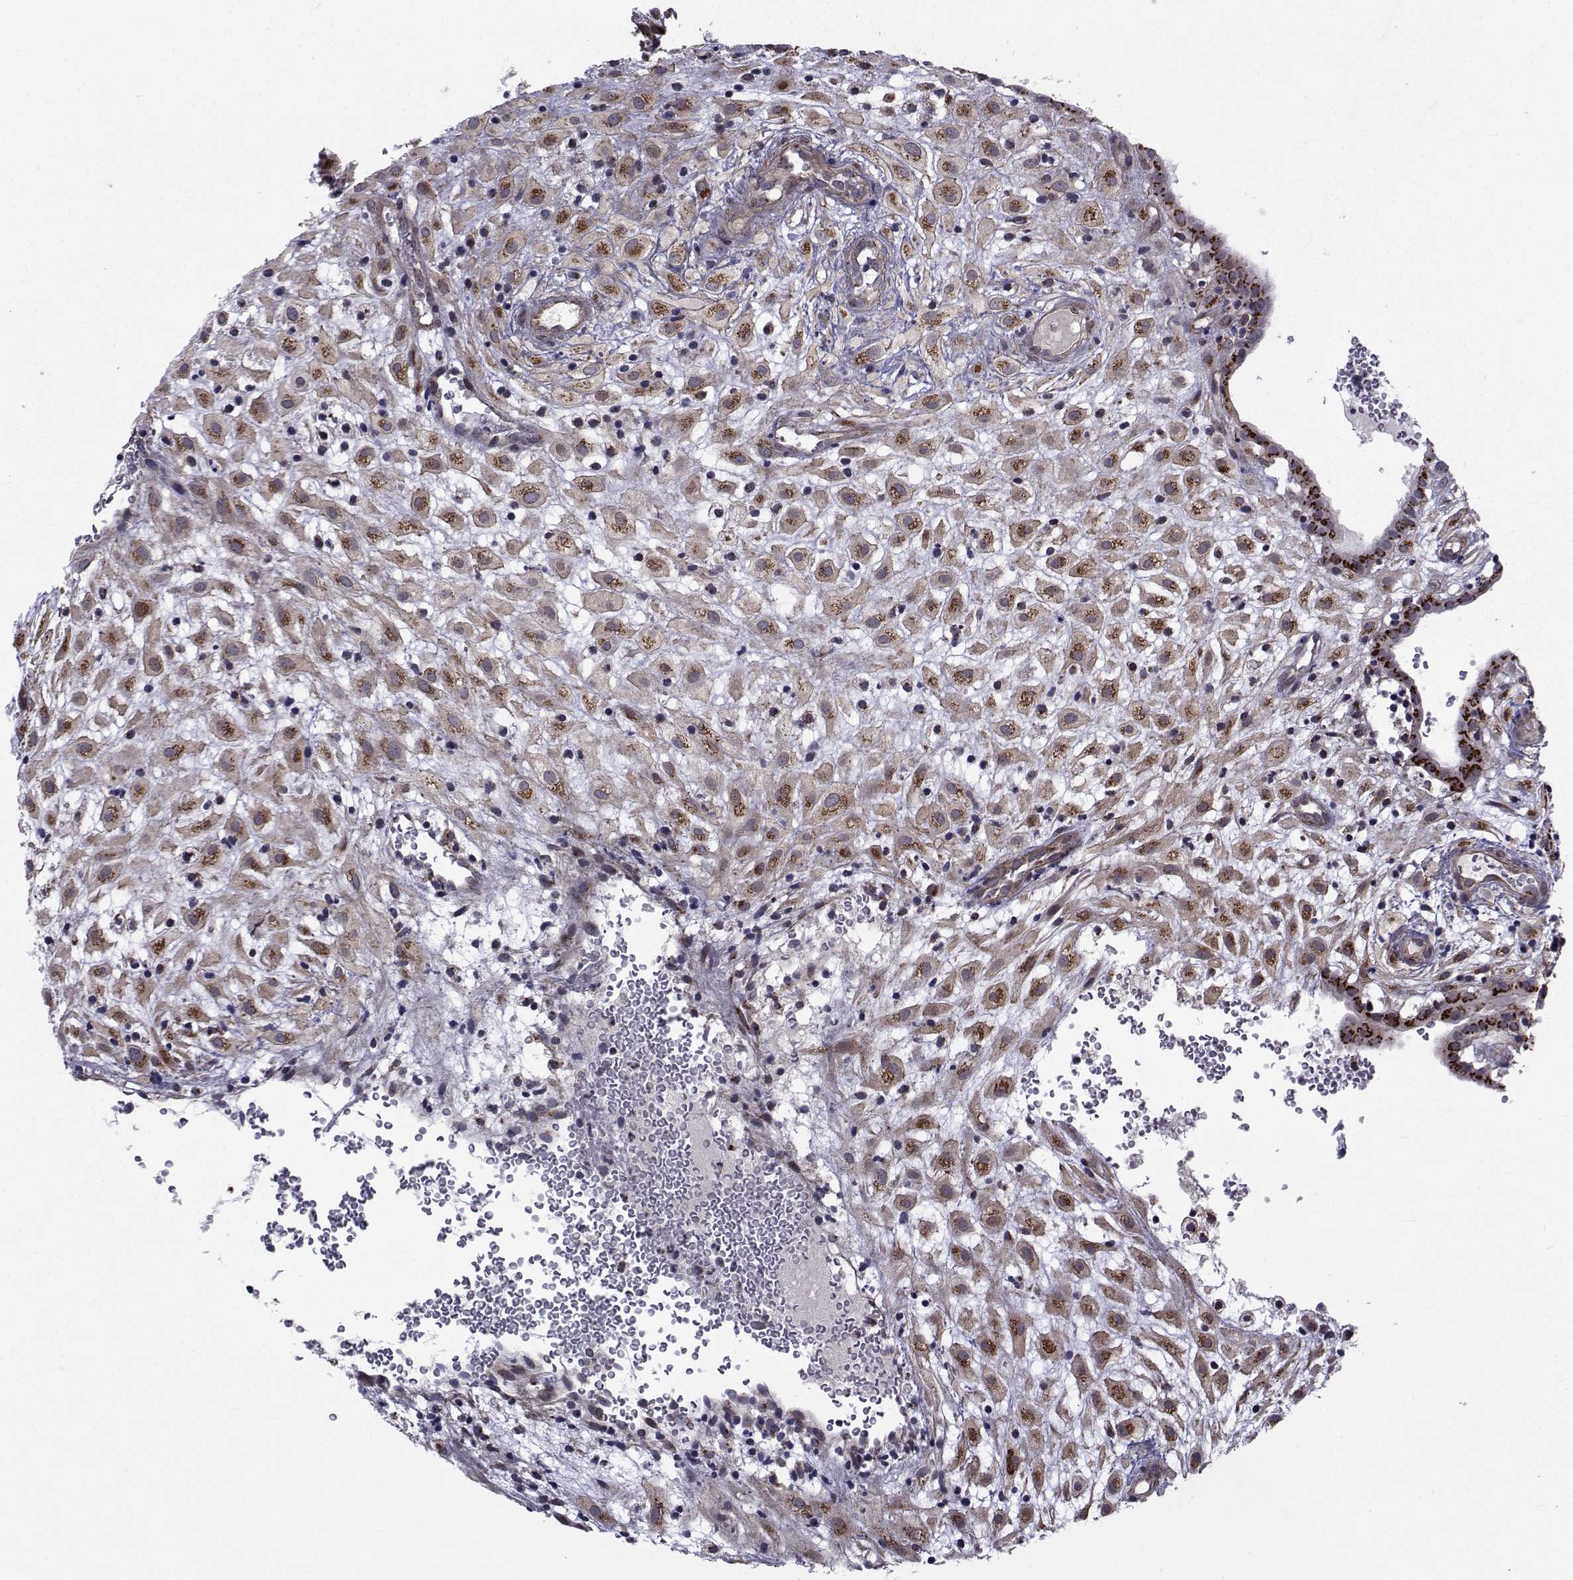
{"staining": {"intensity": "moderate", "quantity": "25%-75%", "location": "cytoplasmic/membranous"}, "tissue": "placenta", "cell_type": "Decidual cells", "image_type": "normal", "snomed": [{"axis": "morphology", "description": "Normal tissue, NOS"}, {"axis": "topography", "description": "Placenta"}], "caption": "Immunohistochemistry (IHC) image of normal placenta stained for a protein (brown), which exhibits medium levels of moderate cytoplasmic/membranous positivity in about 25%-75% of decidual cells.", "gene": "ATP6V1C2", "patient": {"sex": "female", "age": 24}}